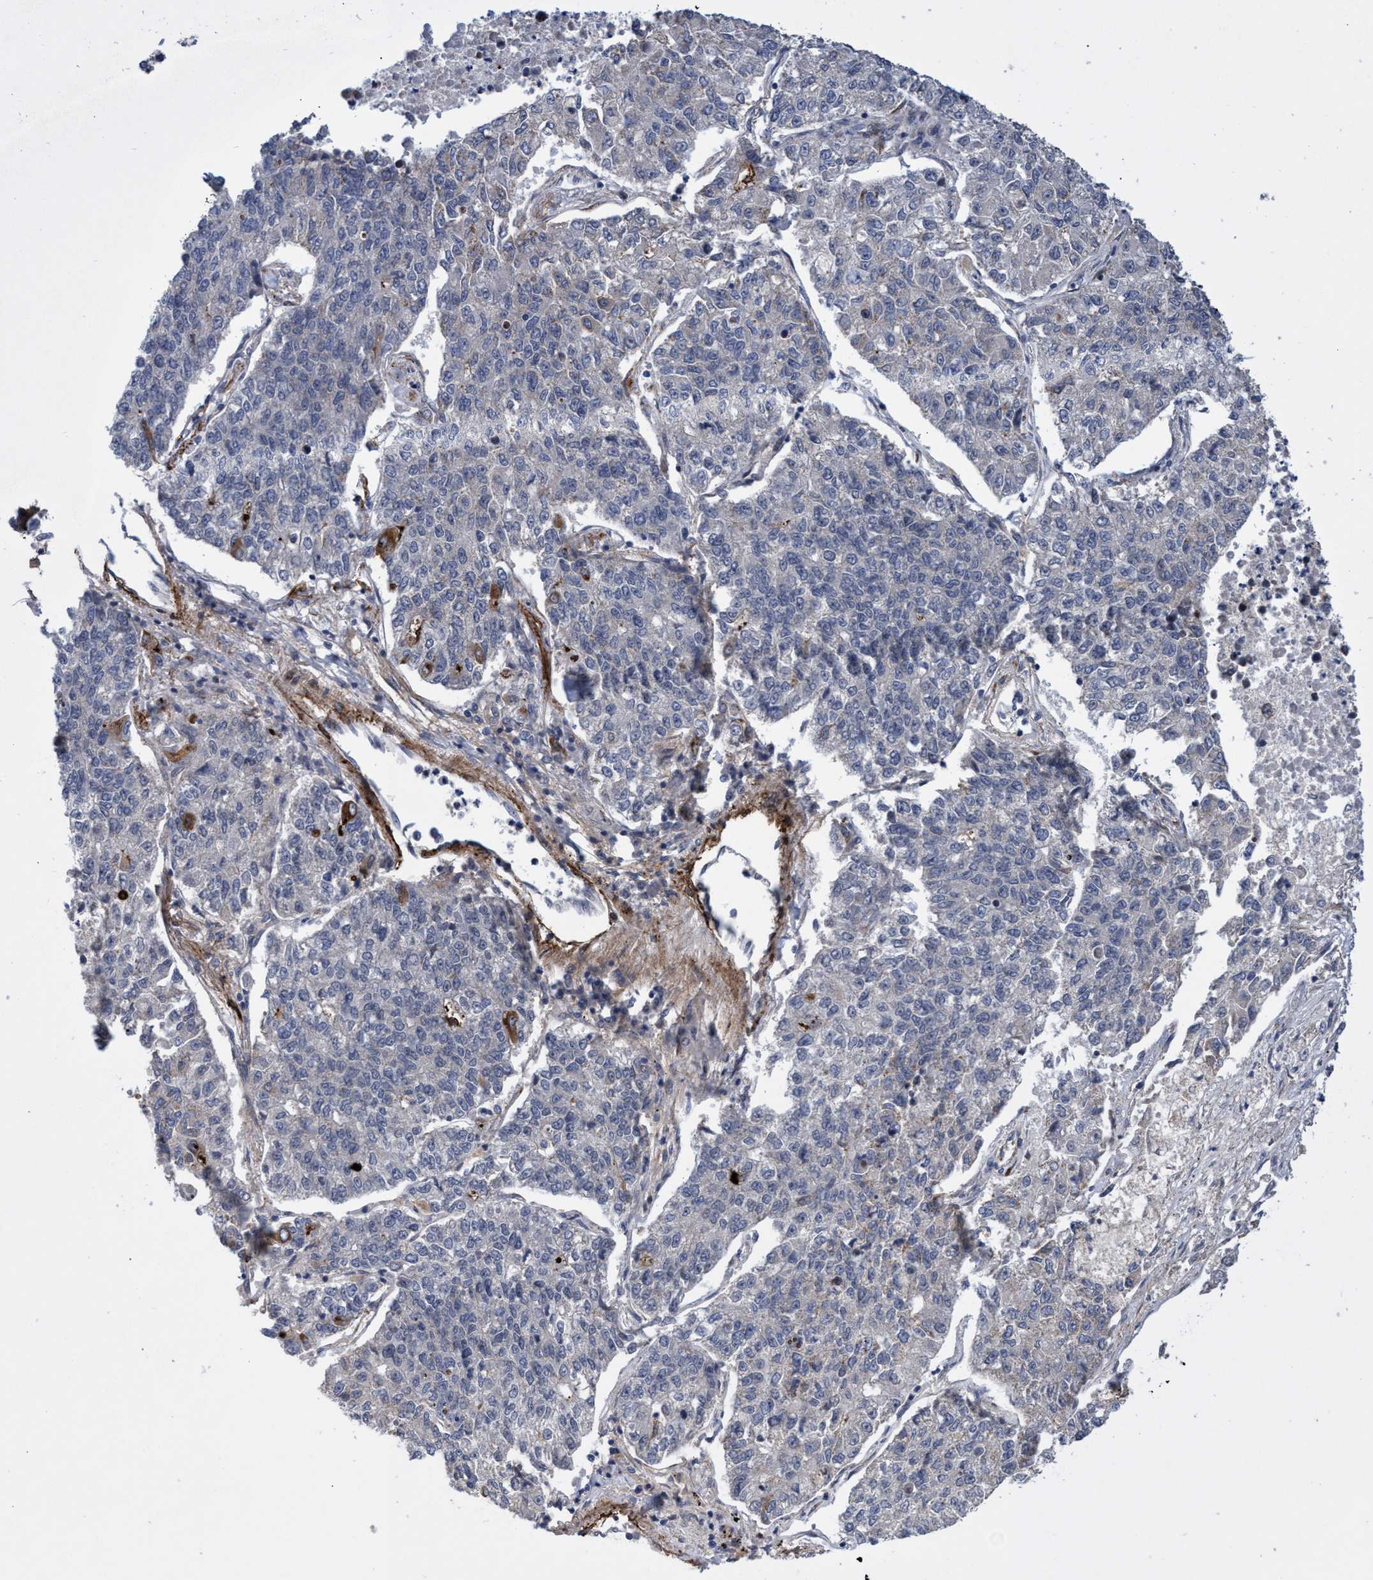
{"staining": {"intensity": "negative", "quantity": "none", "location": "none"}, "tissue": "lung cancer", "cell_type": "Tumor cells", "image_type": "cancer", "snomed": [{"axis": "morphology", "description": "Adenocarcinoma, NOS"}, {"axis": "topography", "description": "Lung"}], "caption": "IHC image of neoplastic tissue: human lung cancer (adenocarcinoma) stained with DAB demonstrates no significant protein expression in tumor cells.", "gene": "ZNF750", "patient": {"sex": "male", "age": 49}}